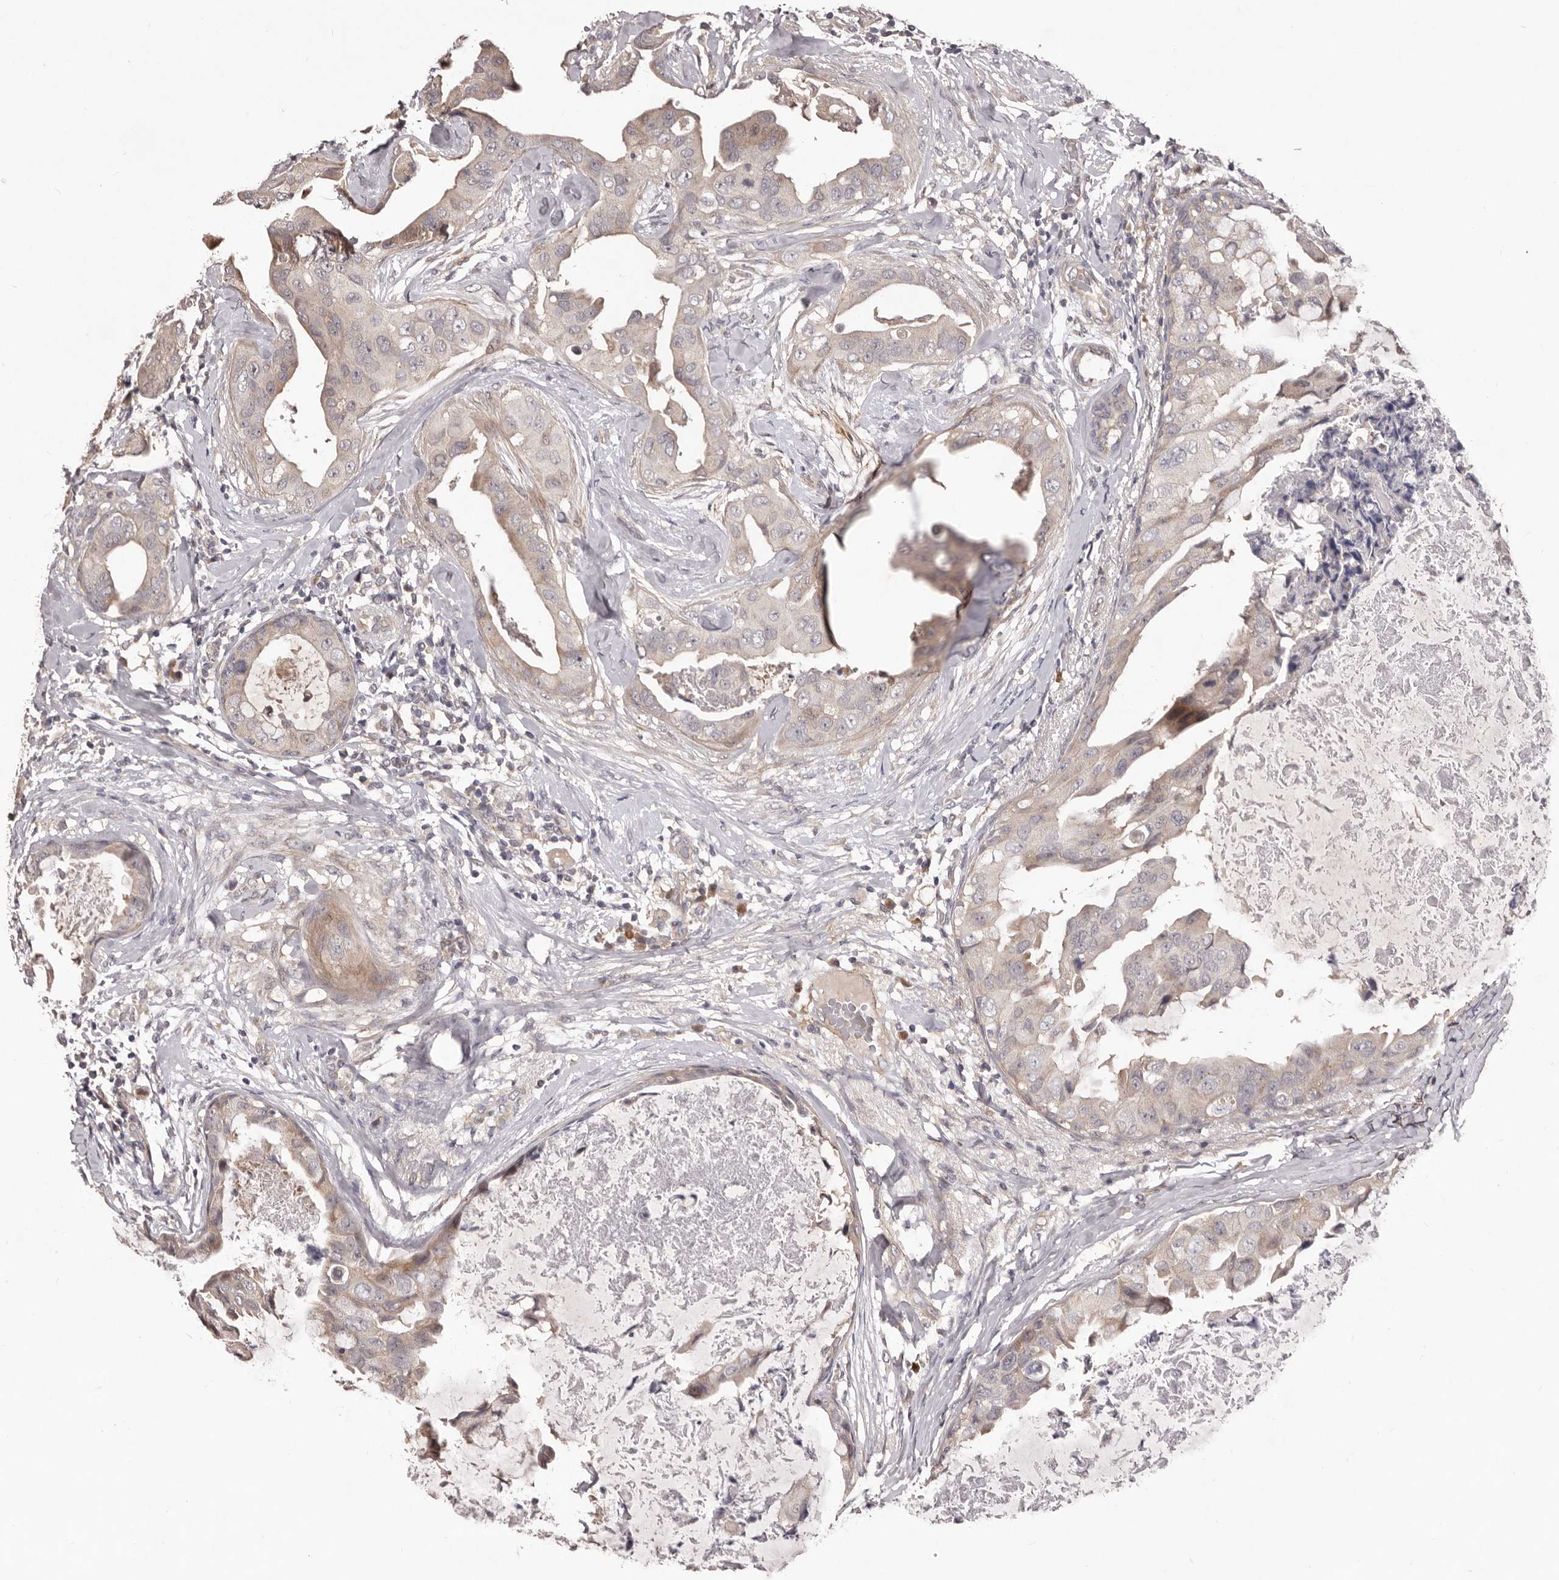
{"staining": {"intensity": "weak", "quantity": "<25%", "location": "cytoplasmic/membranous"}, "tissue": "breast cancer", "cell_type": "Tumor cells", "image_type": "cancer", "snomed": [{"axis": "morphology", "description": "Duct carcinoma"}, {"axis": "topography", "description": "Breast"}], "caption": "A high-resolution image shows immunohistochemistry staining of breast cancer (infiltrating ductal carcinoma), which exhibits no significant expression in tumor cells.", "gene": "HBS1L", "patient": {"sex": "female", "age": 40}}